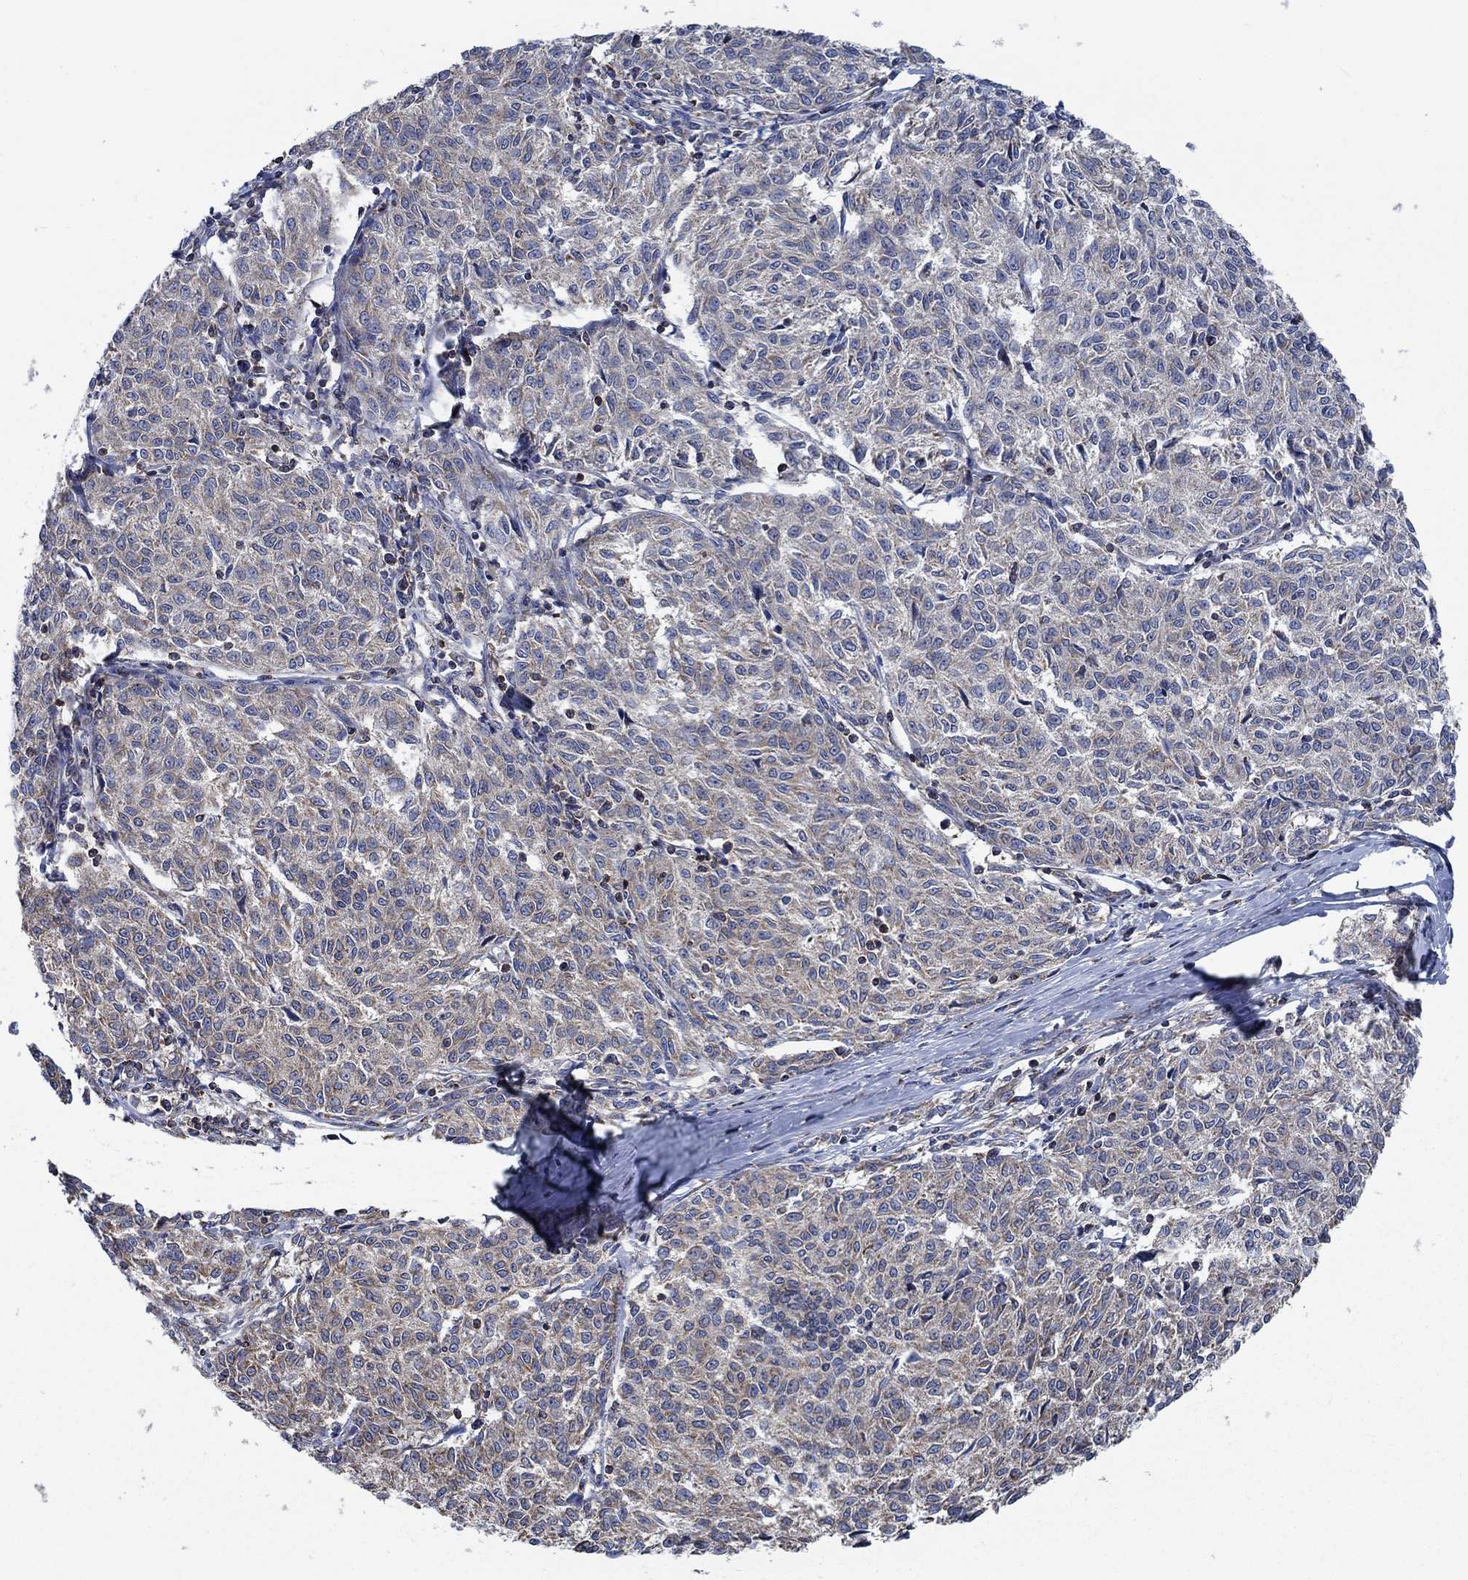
{"staining": {"intensity": "weak", "quantity": ">75%", "location": "cytoplasmic/membranous"}, "tissue": "melanoma", "cell_type": "Tumor cells", "image_type": "cancer", "snomed": [{"axis": "morphology", "description": "Malignant melanoma, NOS"}, {"axis": "topography", "description": "Skin"}], "caption": "The photomicrograph shows immunohistochemical staining of malignant melanoma. There is weak cytoplasmic/membranous expression is present in about >75% of tumor cells. Using DAB (3,3'-diaminobenzidine) (brown) and hematoxylin (blue) stains, captured at high magnification using brightfield microscopy.", "gene": "STXBP6", "patient": {"sex": "female", "age": 72}}